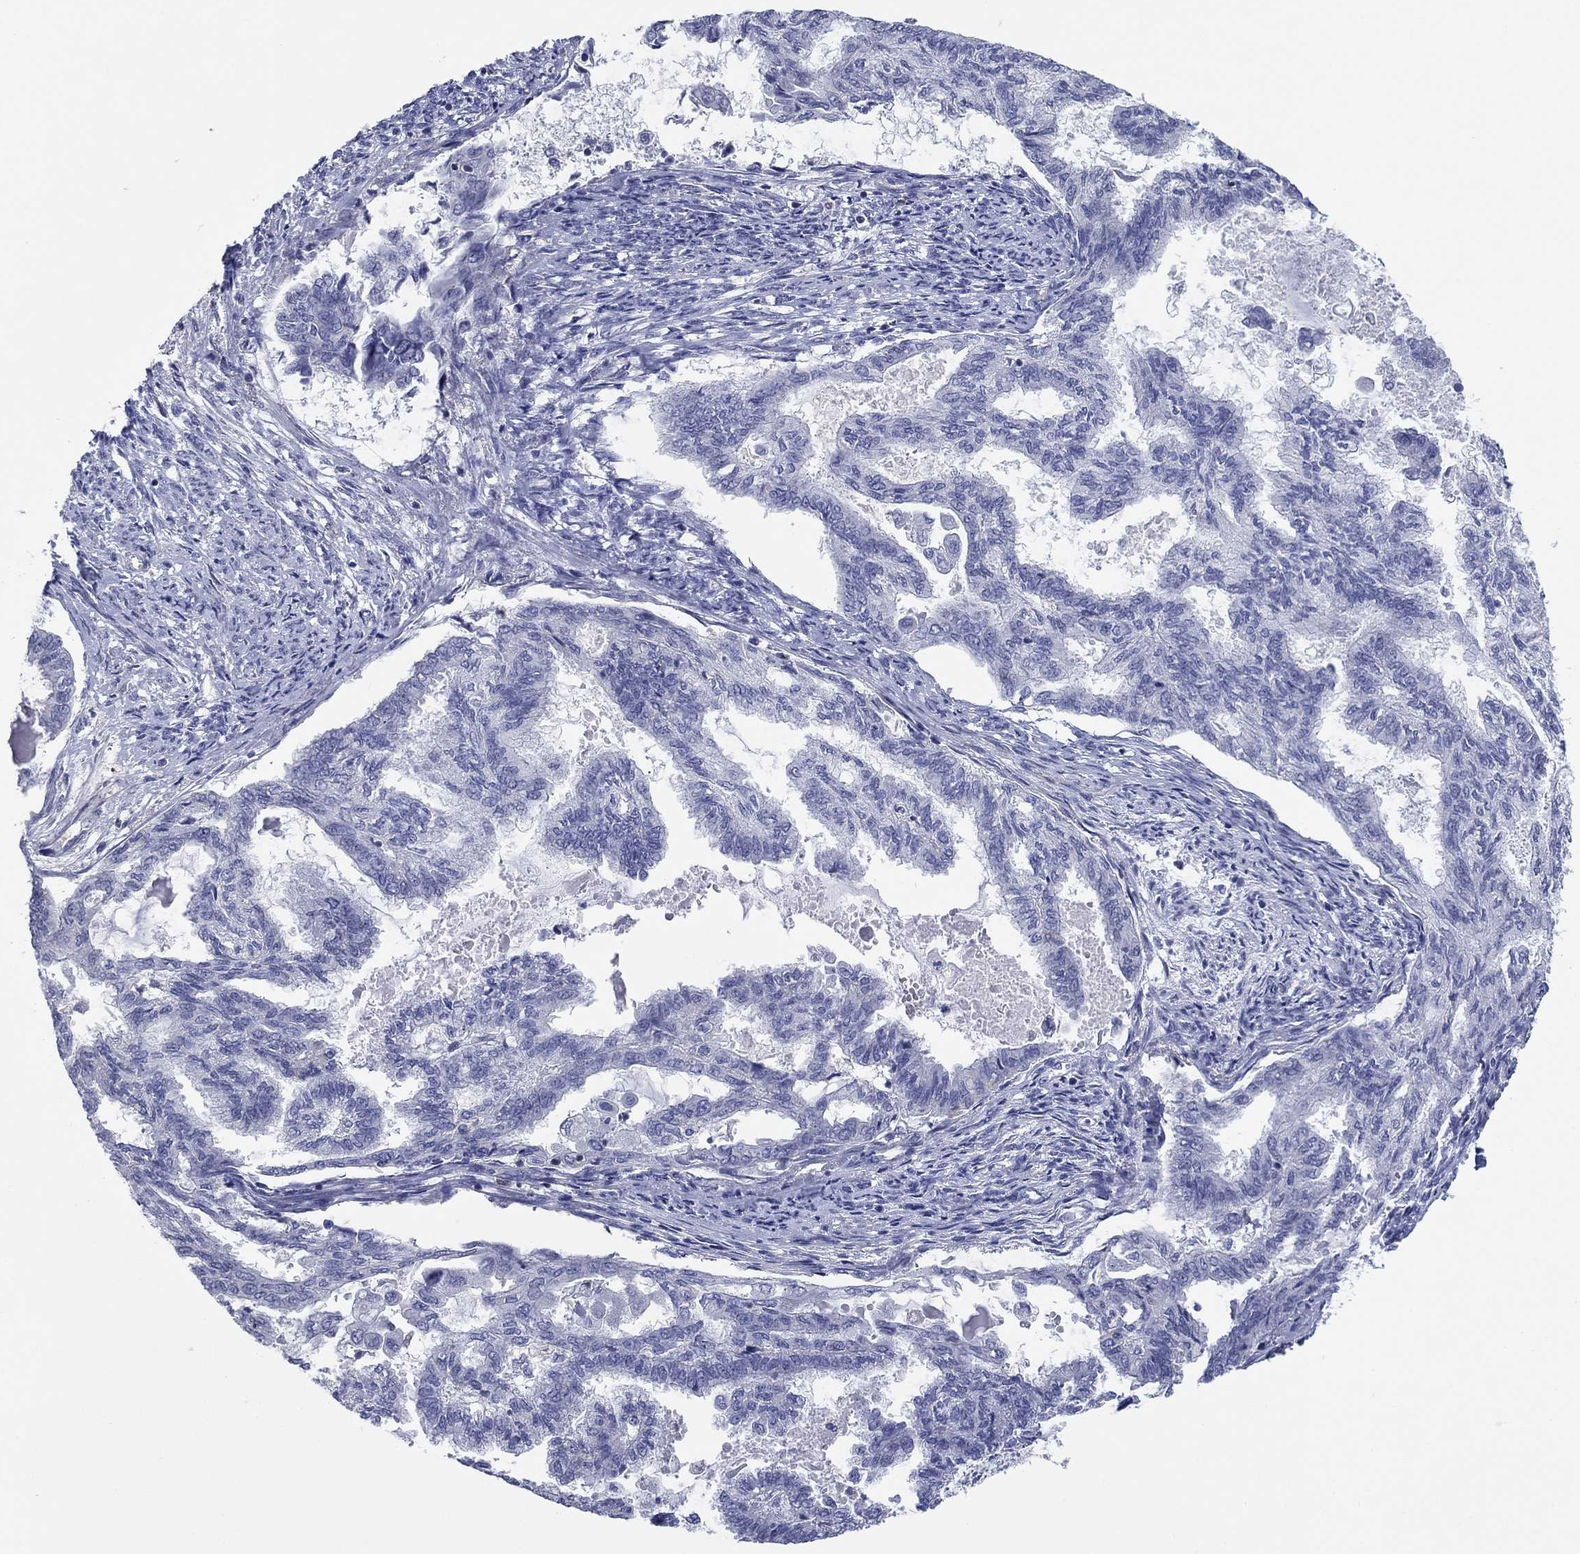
{"staining": {"intensity": "negative", "quantity": "none", "location": "none"}, "tissue": "endometrial cancer", "cell_type": "Tumor cells", "image_type": "cancer", "snomed": [{"axis": "morphology", "description": "Adenocarcinoma, NOS"}, {"axis": "topography", "description": "Endometrium"}], "caption": "High magnification brightfield microscopy of endometrial cancer stained with DAB (3,3'-diaminobenzidine) (brown) and counterstained with hematoxylin (blue): tumor cells show no significant expression.", "gene": "PSD4", "patient": {"sex": "female", "age": 86}}